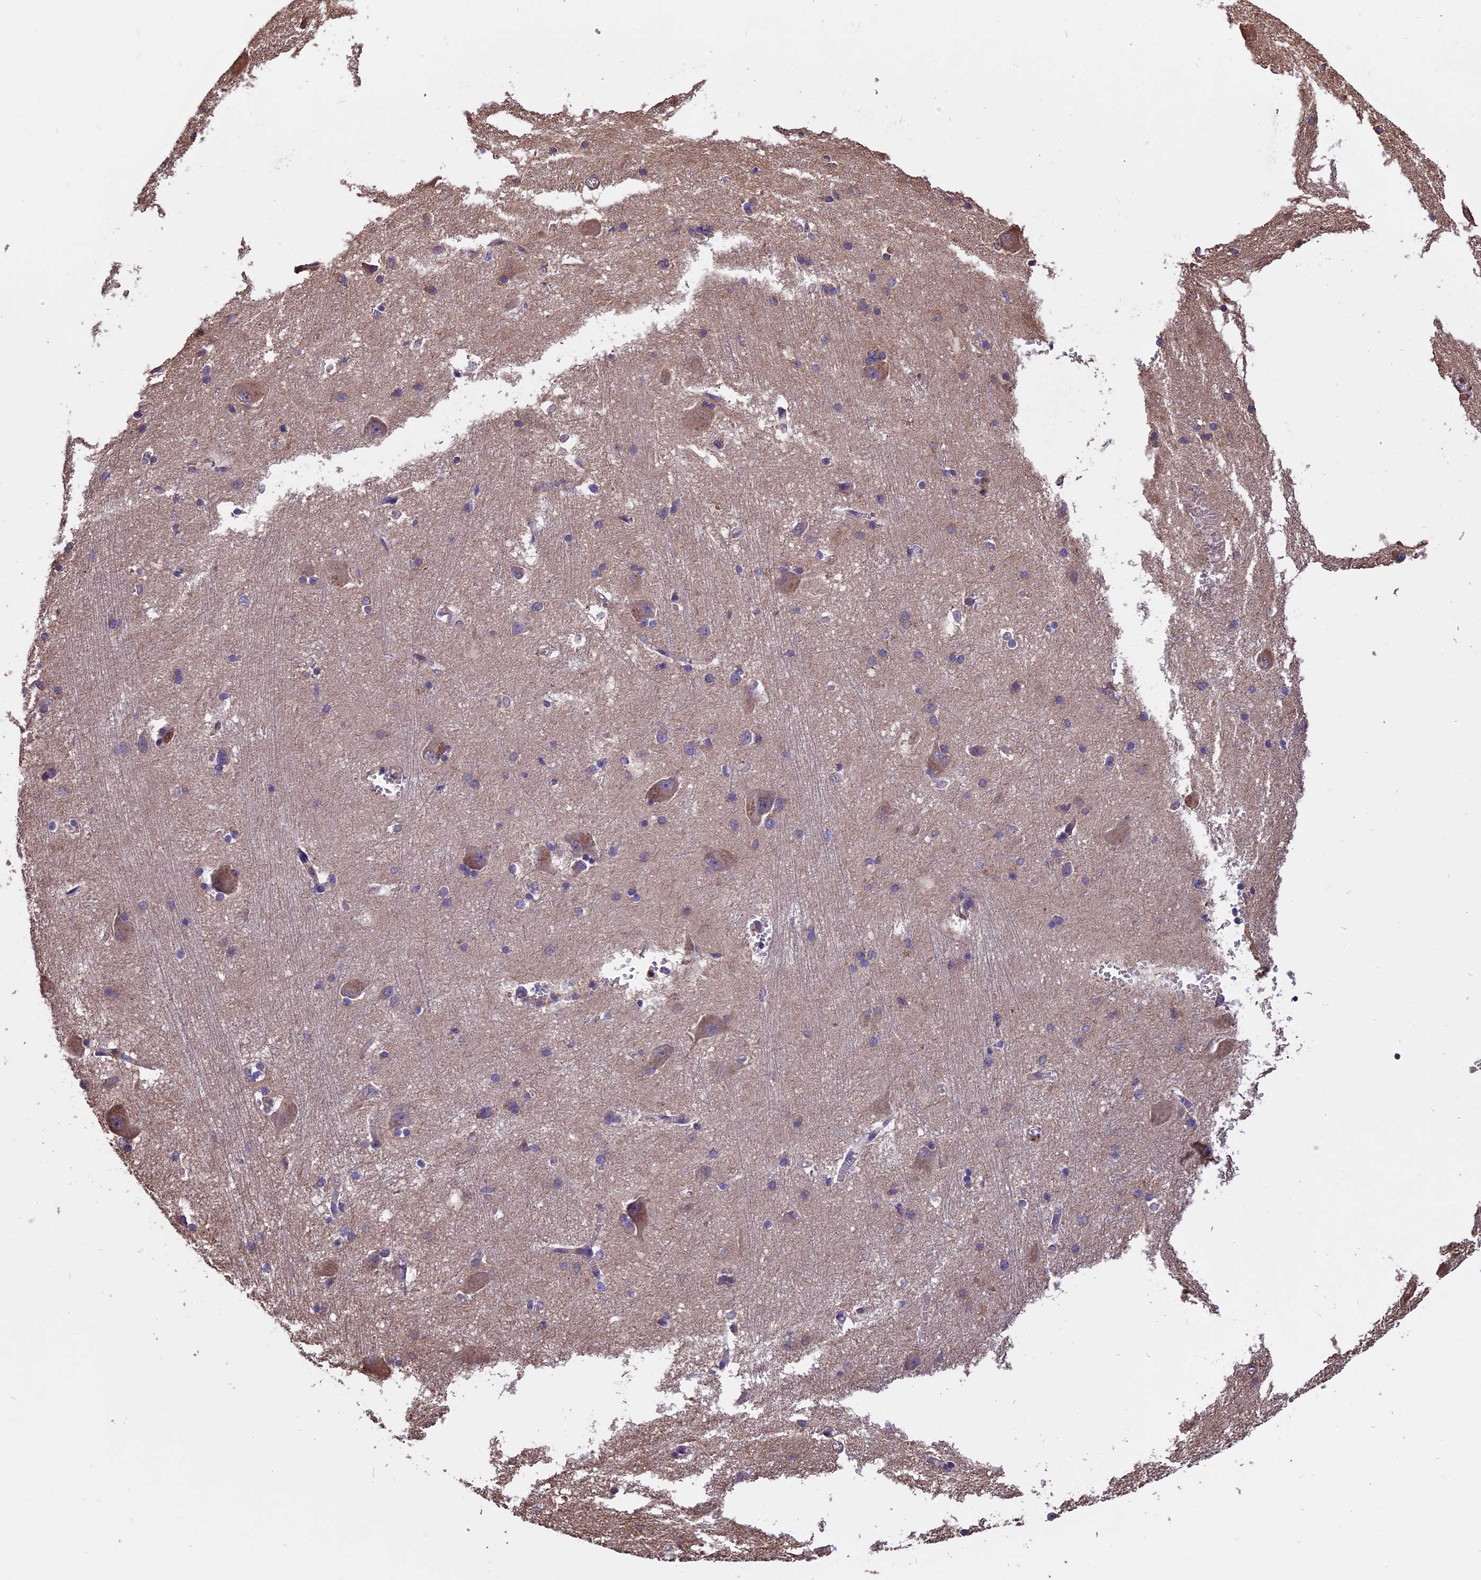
{"staining": {"intensity": "negative", "quantity": "none", "location": "none"}, "tissue": "caudate", "cell_type": "Glial cells", "image_type": "normal", "snomed": [{"axis": "morphology", "description": "Normal tissue, NOS"}, {"axis": "topography", "description": "Lateral ventricle wall"}], "caption": "The micrograph displays no significant positivity in glial cells of caudate.", "gene": "CHMP2A", "patient": {"sex": "male", "age": 37}}